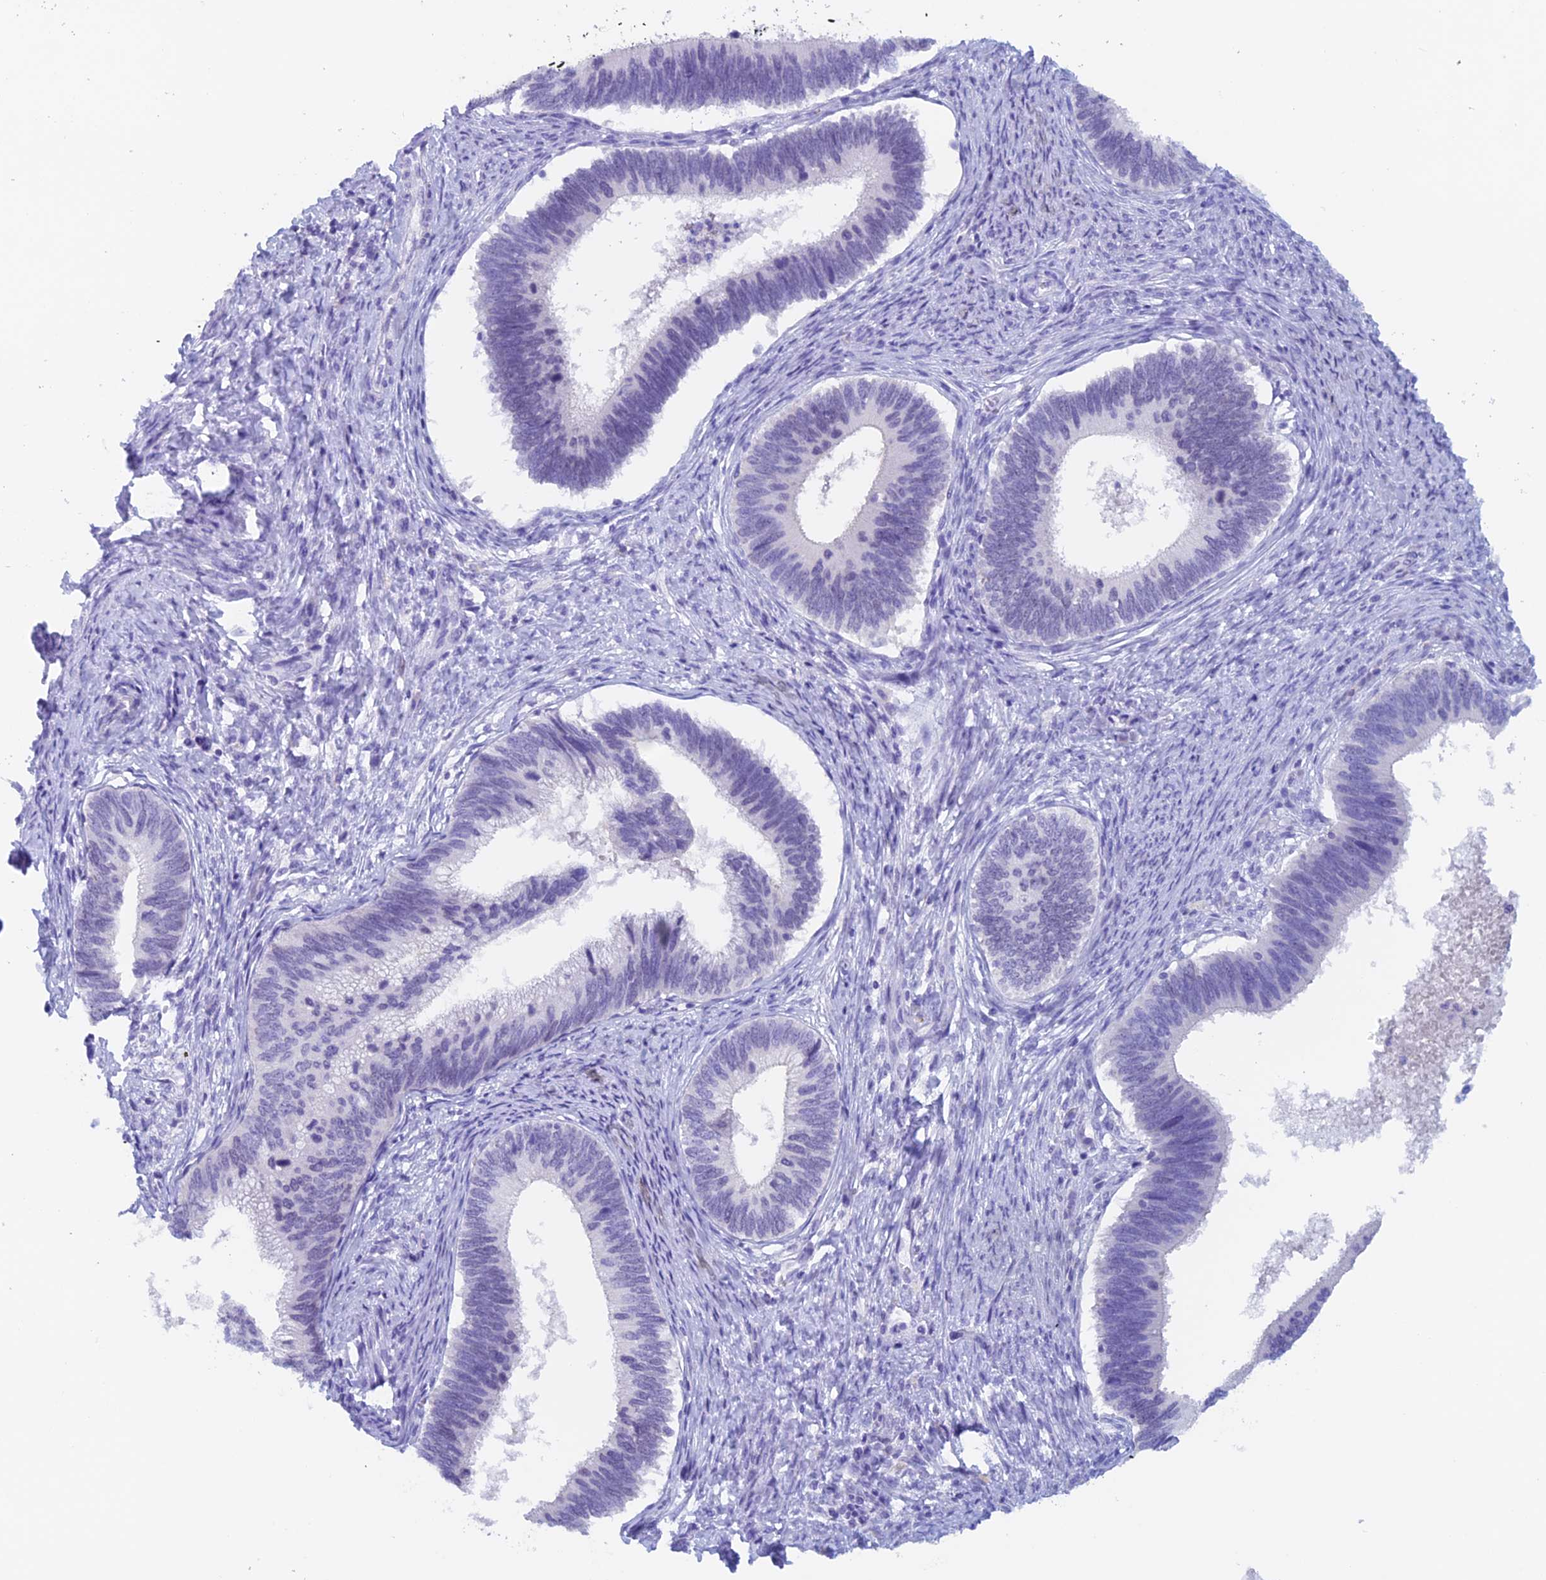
{"staining": {"intensity": "negative", "quantity": "none", "location": "none"}, "tissue": "cervical cancer", "cell_type": "Tumor cells", "image_type": "cancer", "snomed": [{"axis": "morphology", "description": "Adenocarcinoma, NOS"}, {"axis": "topography", "description": "Cervix"}], "caption": "Immunohistochemistry of human adenocarcinoma (cervical) shows no positivity in tumor cells. (IHC, brightfield microscopy, high magnification).", "gene": "PSMC3IP", "patient": {"sex": "female", "age": 42}}